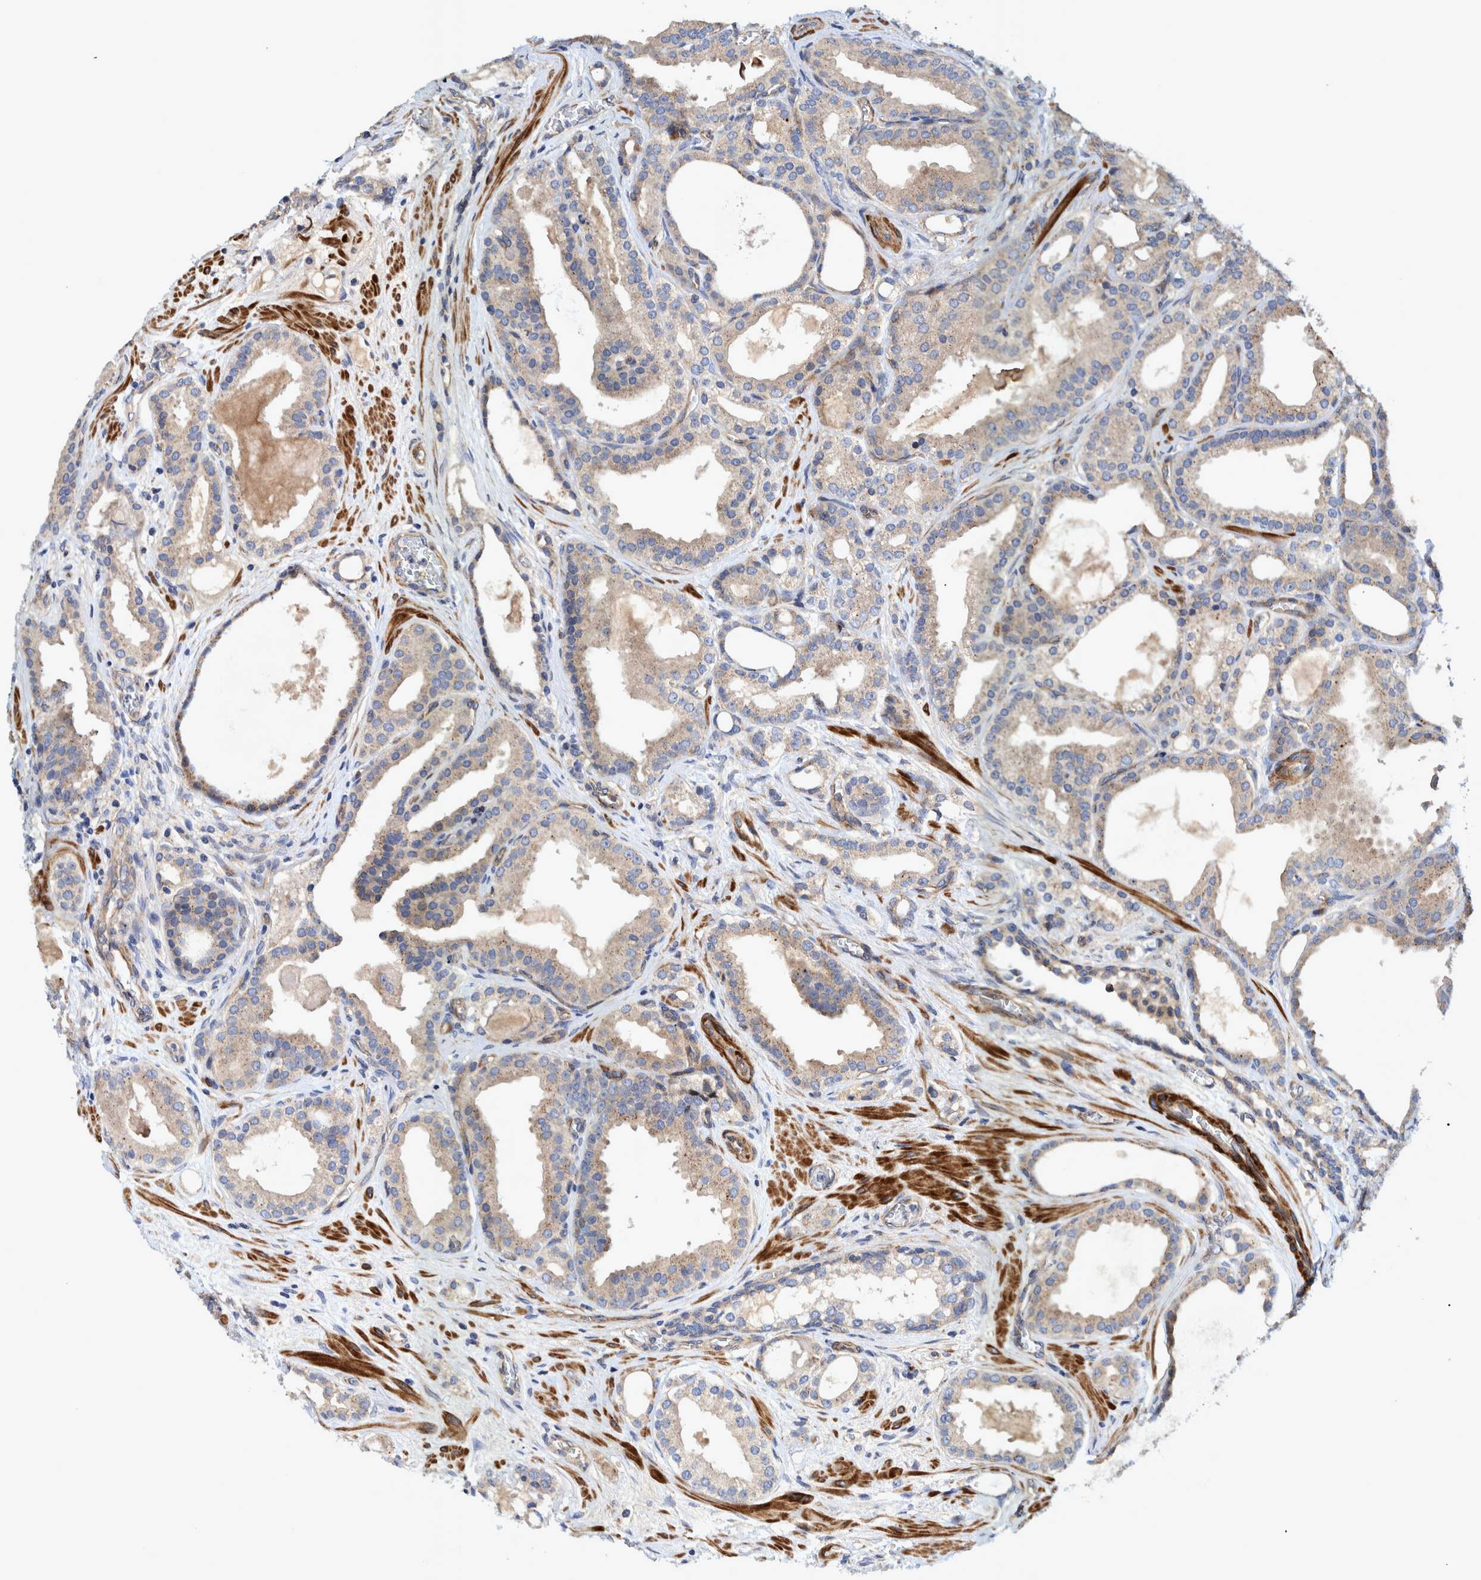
{"staining": {"intensity": "weak", "quantity": ">75%", "location": "cytoplasmic/membranous"}, "tissue": "prostate cancer", "cell_type": "Tumor cells", "image_type": "cancer", "snomed": [{"axis": "morphology", "description": "Adenocarcinoma, High grade"}, {"axis": "topography", "description": "Prostate"}], "caption": "High-power microscopy captured an immunohistochemistry (IHC) image of prostate cancer, revealing weak cytoplasmic/membranous staining in about >75% of tumor cells. (DAB IHC, brown staining for protein, blue staining for nuclei).", "gene": "GRPEL2", "patient": {"sex": "male", "age": 60}}